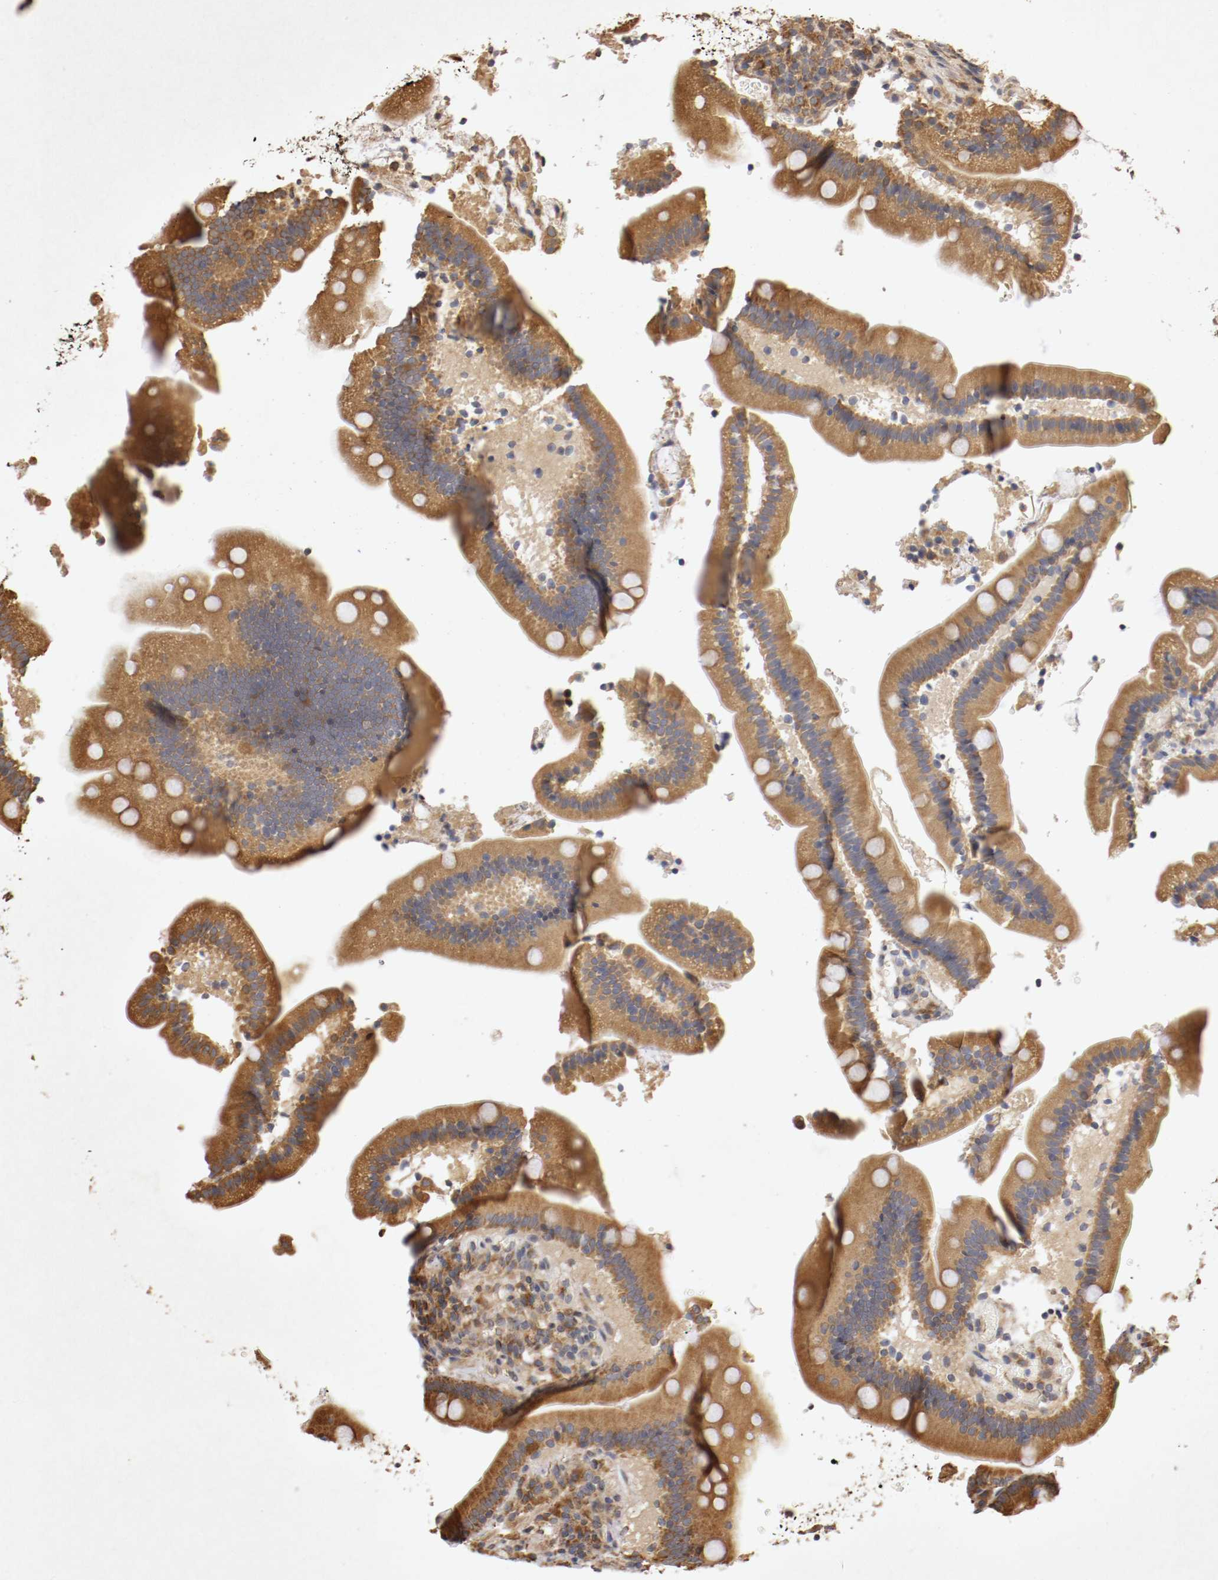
{"staining": {"intensity": "moderate", "quantity": ">75%", "location": "cytoplasmic/membranous"}, "tissue": "duodenum", "cell_type": "Glandular cells", "image_type": "normal", "snomed": [{"axis": "morphology", "description": "Normal tissue, NOS"}, {"axis": "topography", "description": "Duodenum"}], "caption": "Approximately >75% of glandular cells in benign duodenum exhibit moderate cytoplasmic/membranous protein staining as visualized by brown immunohistochemical staining.", "gene": "VEZT", "patient": {"sex": "male", "age": 66}}